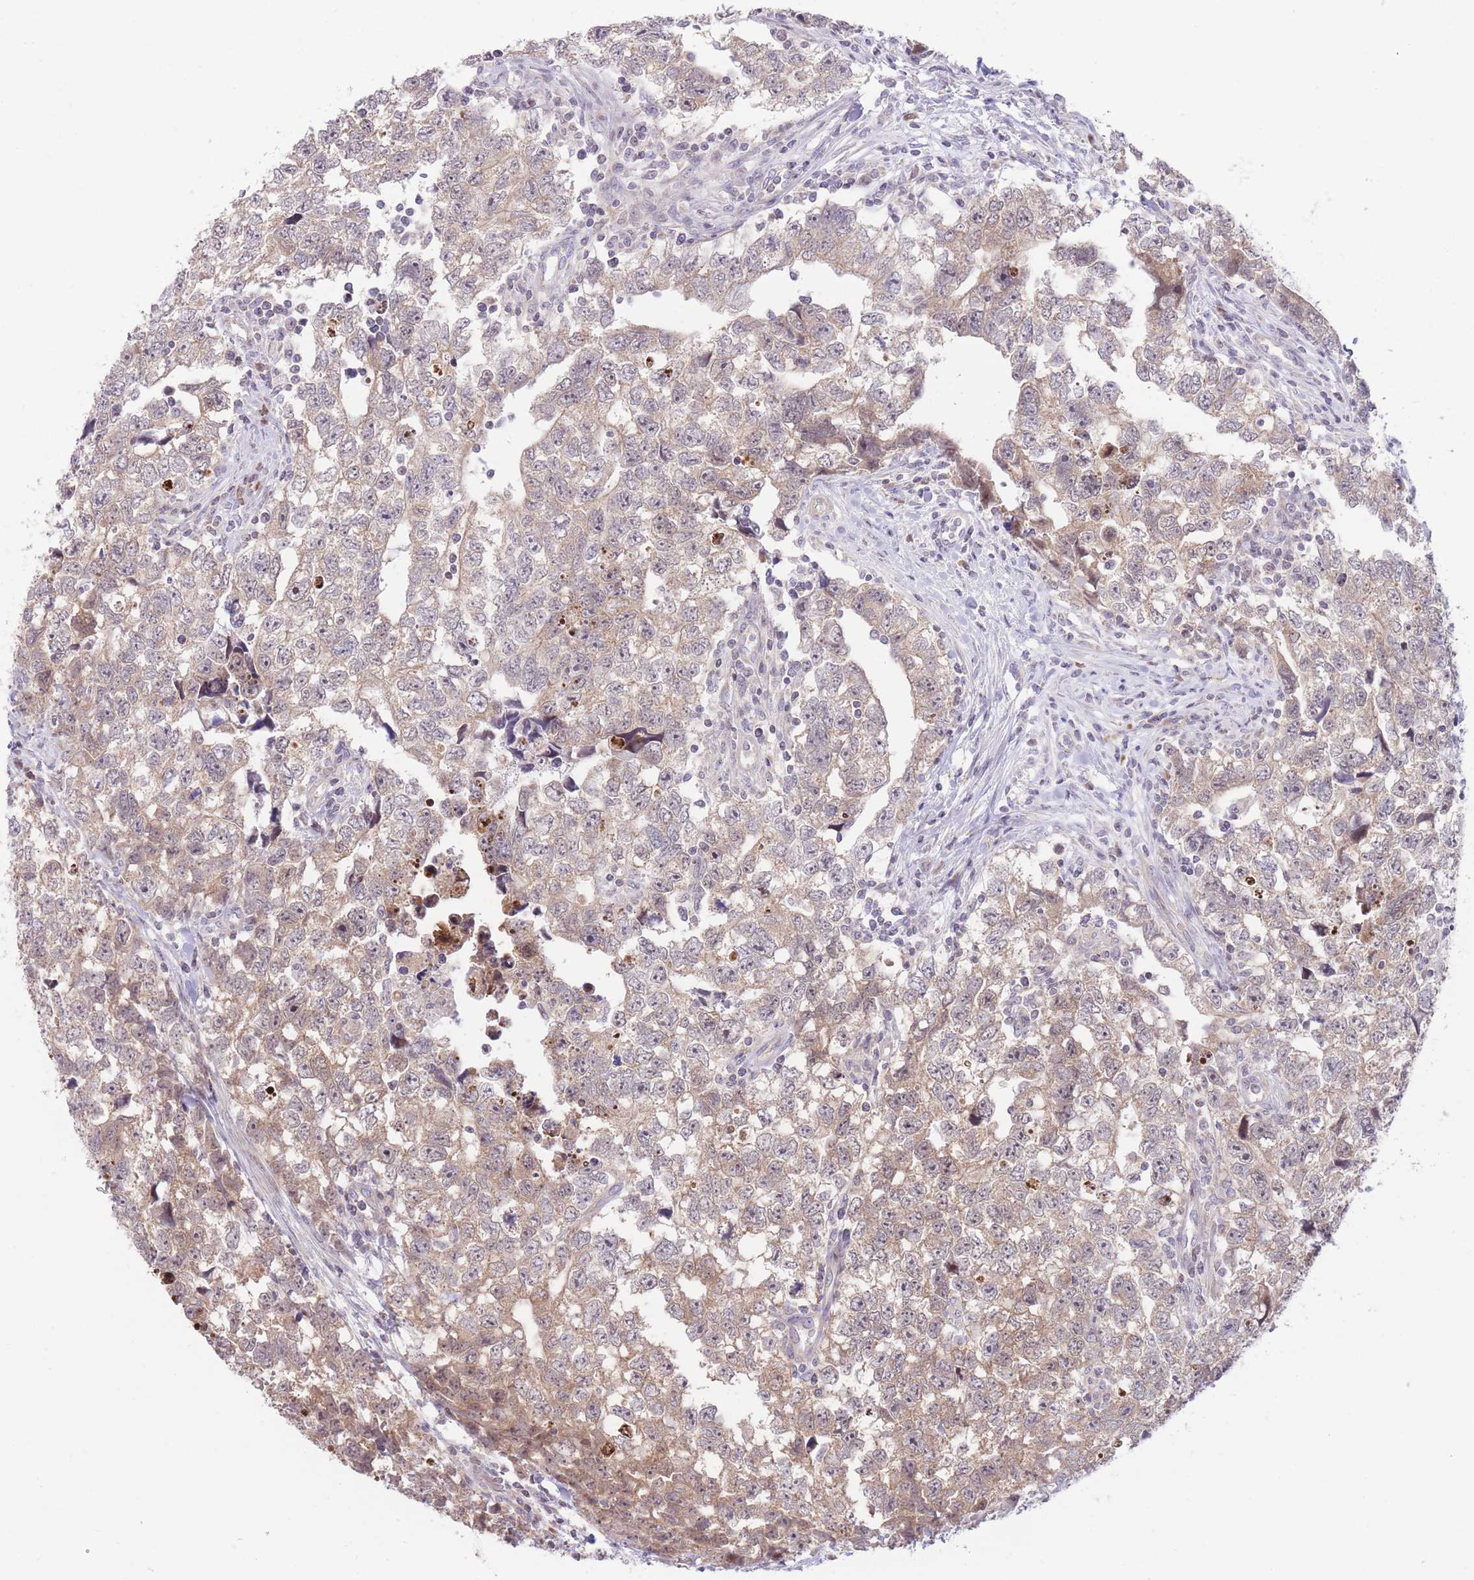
{"staining": {"intensity": "moderate", "quantity": "25%-75%", "location": "cytoplasmic/membranous"}, "tissue": "testis cancer", "cell_type": "Tumor cells", "image_type": "cancer", "snomed": [{"axis": "morphology", "description": "Carcinoma, Embryonal, NOS"}, {"axis": "topography", "description": "Testis"}], "caption": "A brown stain shows moderate cytoplasmic/membranous positivity of a protein in embryonal carcinoma (testis) tumor cells. (Brightfield microscopy of DAB IHC at high magnification).", "gene": "BOLA2B", "patient": {"sex": "male", "age": 22}}